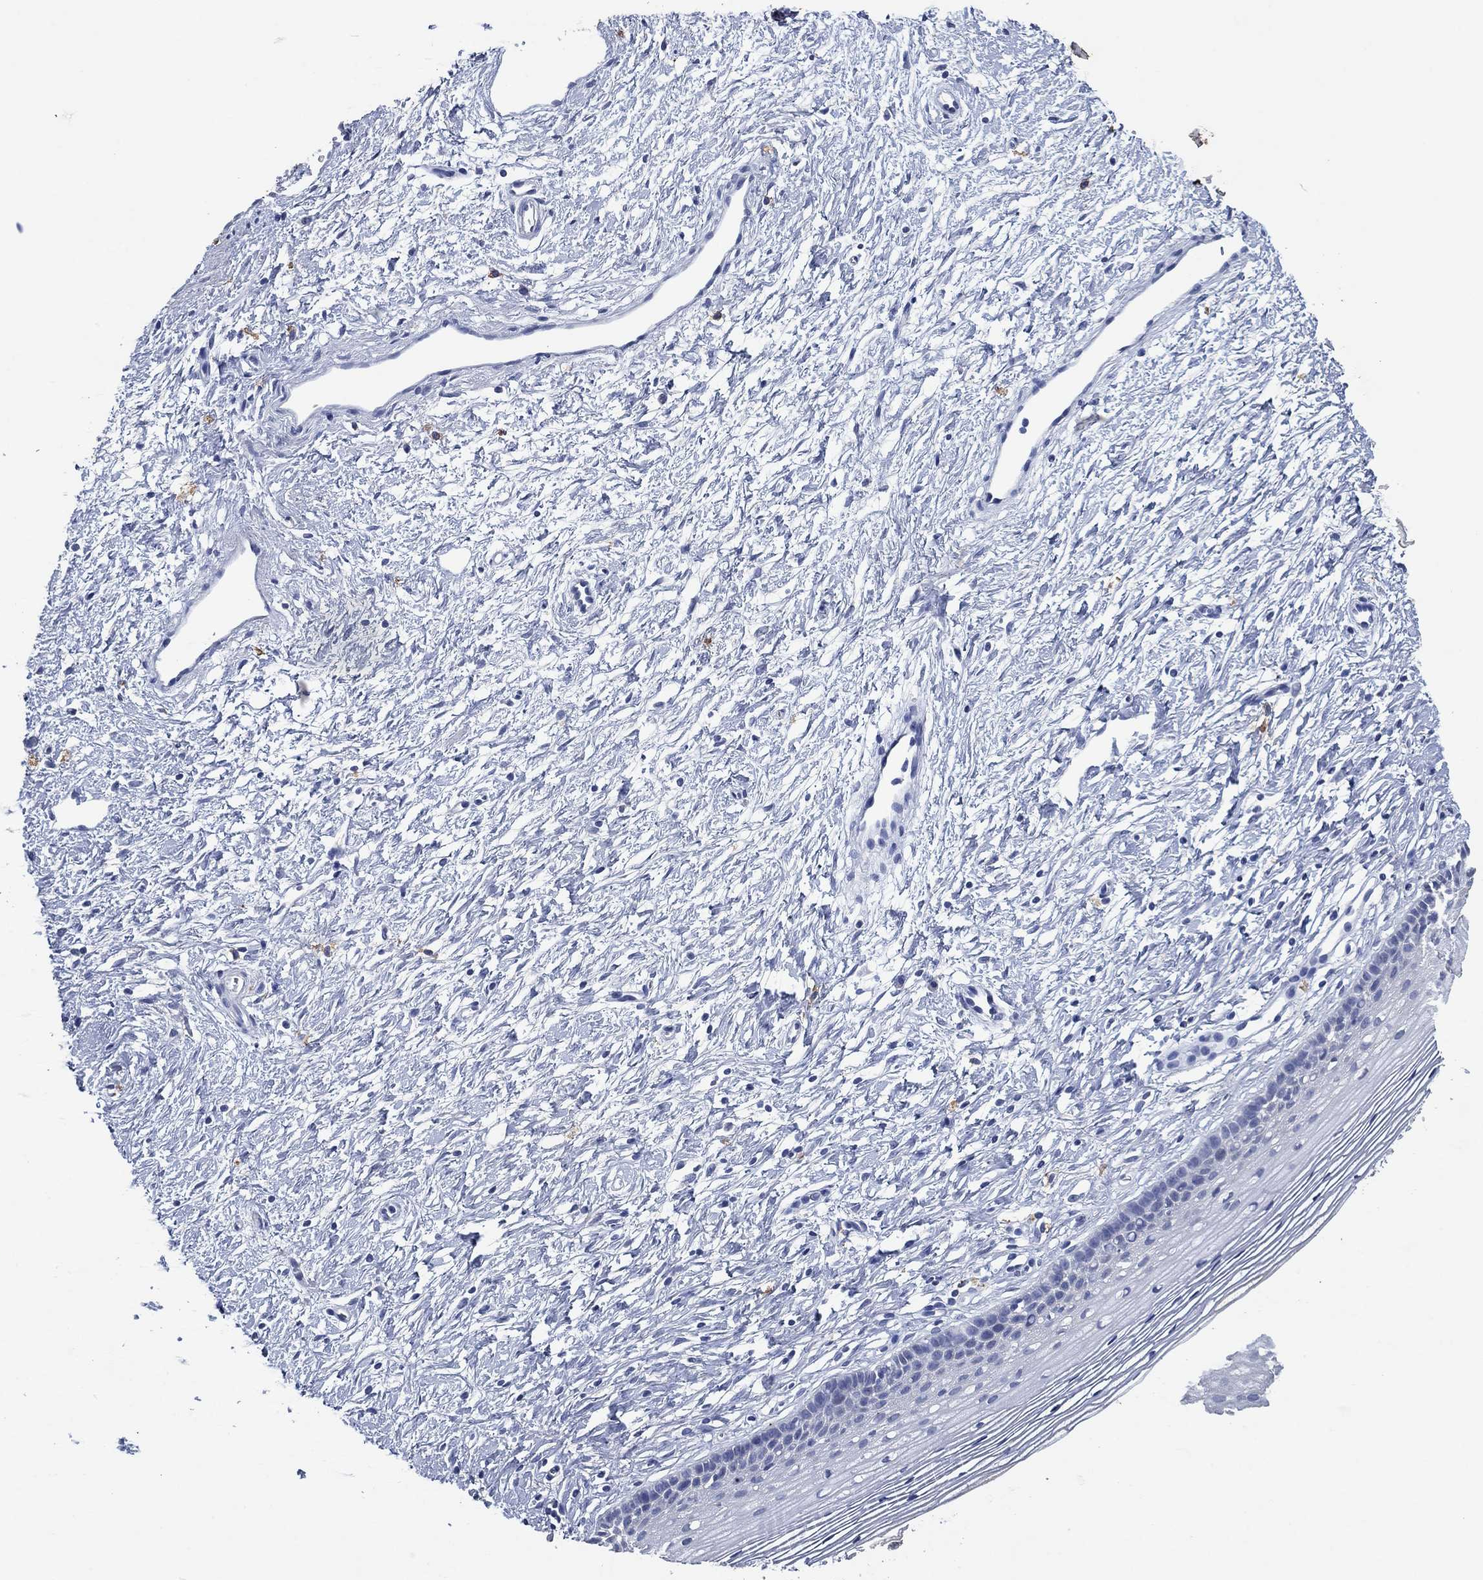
{"staining": {"intensity": "negative", "quantity": "none", "location": "none"}, "tissue": "cervix", "cell_type": "Glandular cells", "image_type": "normal", "snomed": [{"axis": "morphology", "description": "Normal tissue, NOS"}, {"axis": "topography", "description": "Cervix"}], "caption": "This is an IHC photomicrograph of benign cervix. There is no positivity in glandular cells.", "gene": "FSCN2", "patient": {"sex": "female", "age": 39}}